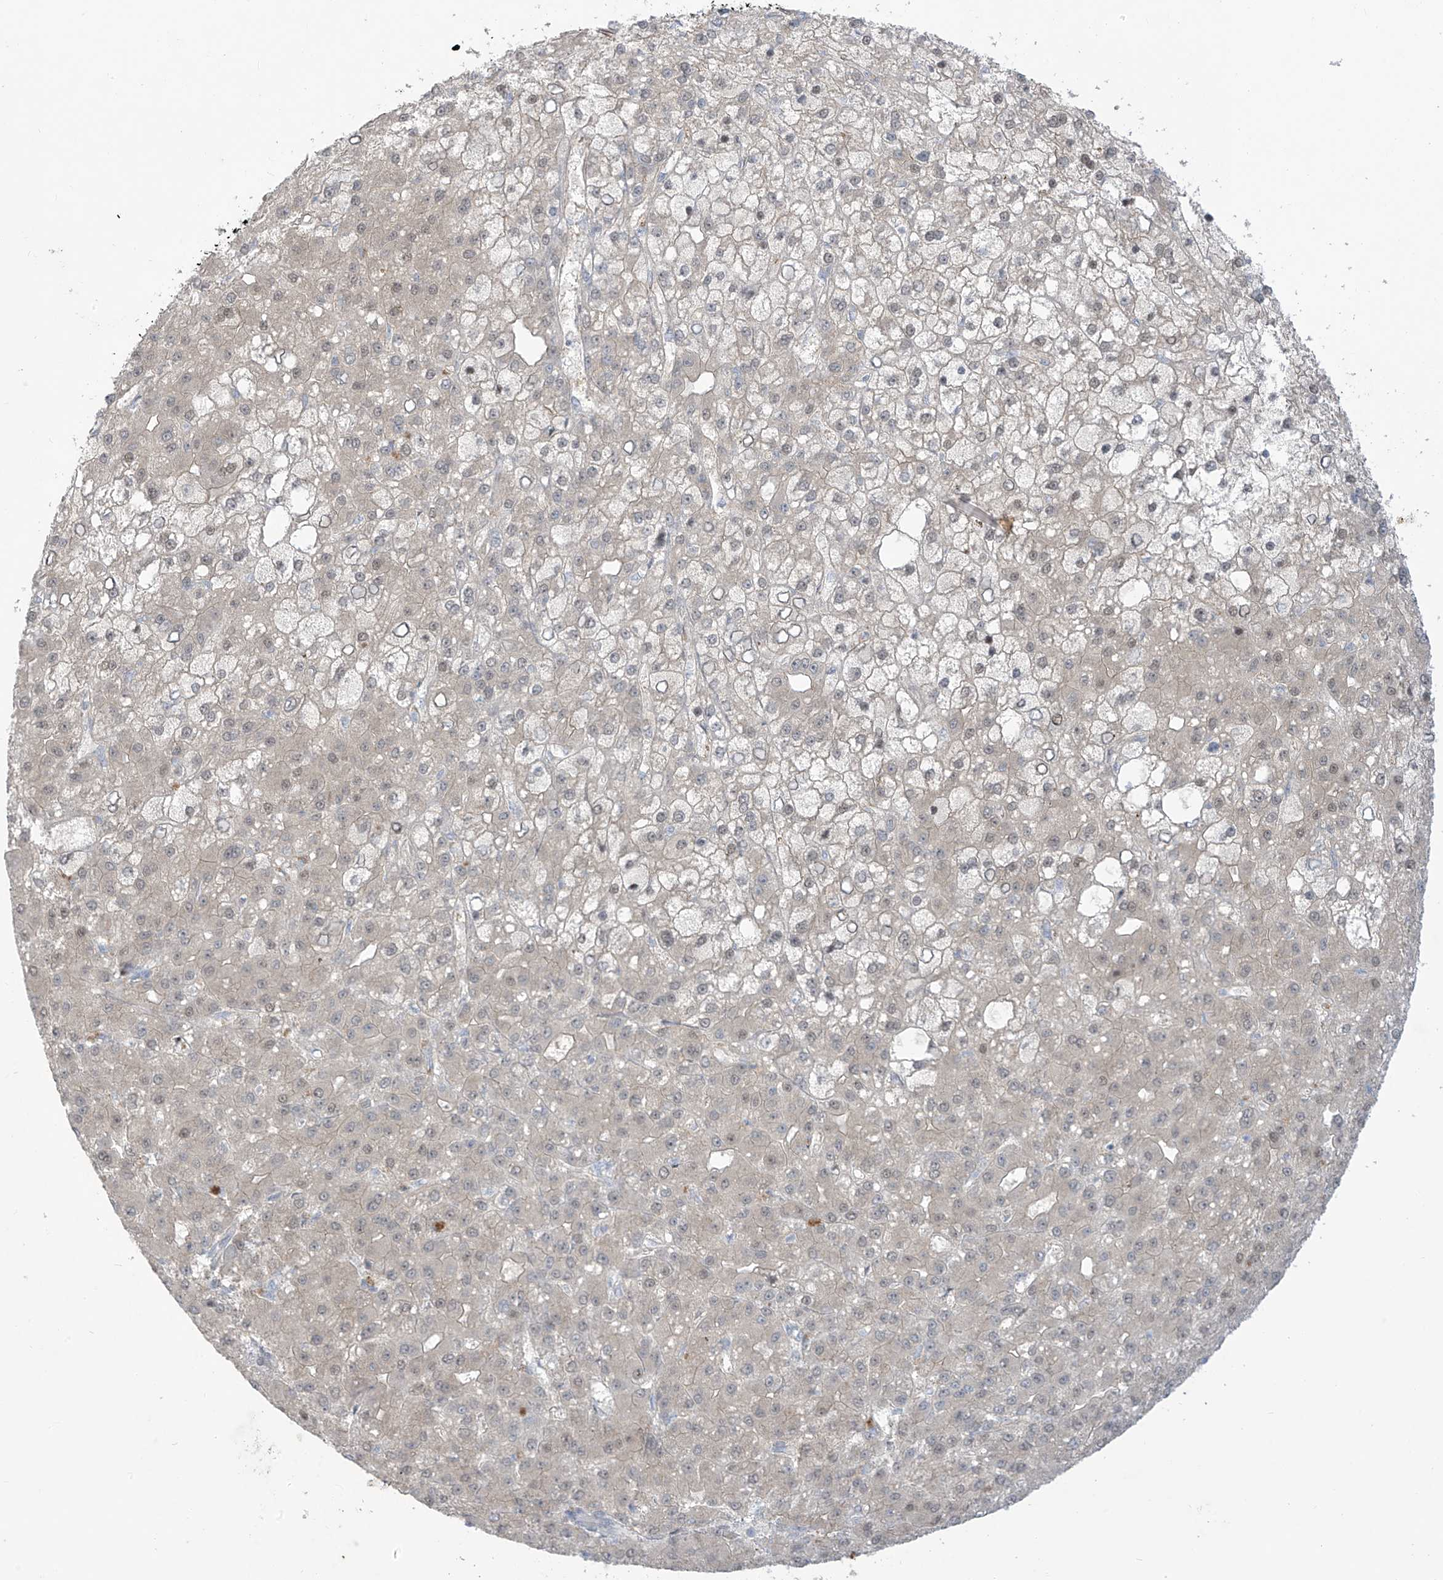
{"staining": {"intensity": "negative", "quantity": "none", "location": "none"}, "tissue": "liver cancer", "cell_type": "Tumor cells", "image_type": "cancer", "snomed": [{"axis": "morphology", "description": "Carcinoma, Hepatocellular, NOS"}, {"axis": "topography", "description": "Liver"}], "caption": "A histopathology image of liver cancer (hepatocellular carcinoma) stained for a protein displays no brown staining in tumor cells. The staining was performed using DAB (3,3'-diaminobenzidine) to visualize the protein expression in brown, while the nuclei were stained in blue with hematoxylin (Magnification: 20x).", "gene": "EIPR1", "patient": {"sex": "male", "age": 67}}